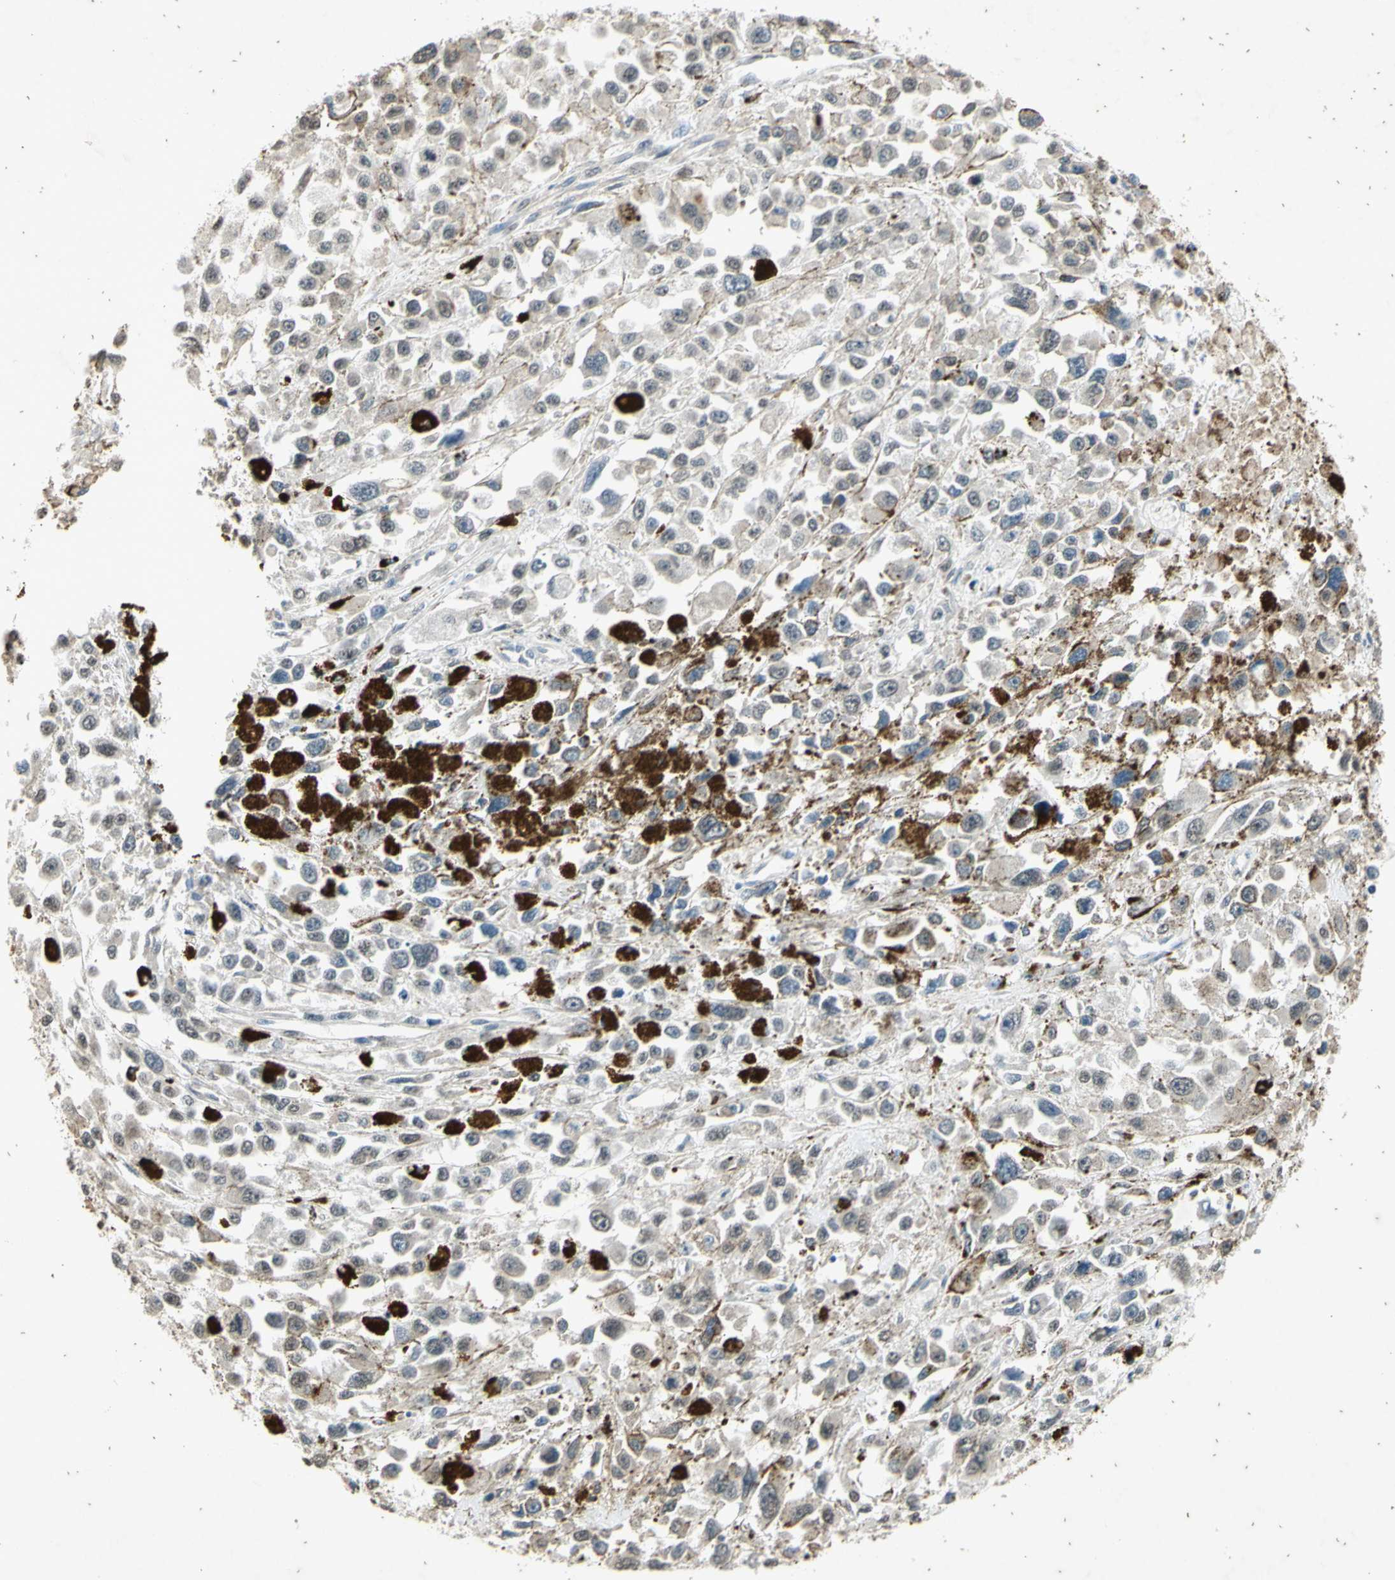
{"staining": {"intensity": "moderate", "quantity": "<25%", "location": "cytoplasmic/membranous"}, "tissue": "melanoma", "cell_type": "Tumor cells", "image_type": "cancer", "snomed": [{"axis": "morphology", "description": "Malignant melanoma, Metastatic site"}, {"axis": "topography", "description": "Lymph node"}], "caption": "A histopathology image of melanoma stained for a protein reveals moderate cytoplasmic/membranous brown staining in tumor cells.", "gene": "EFNB2", "patient": {"sex": "male", "age": 59}}